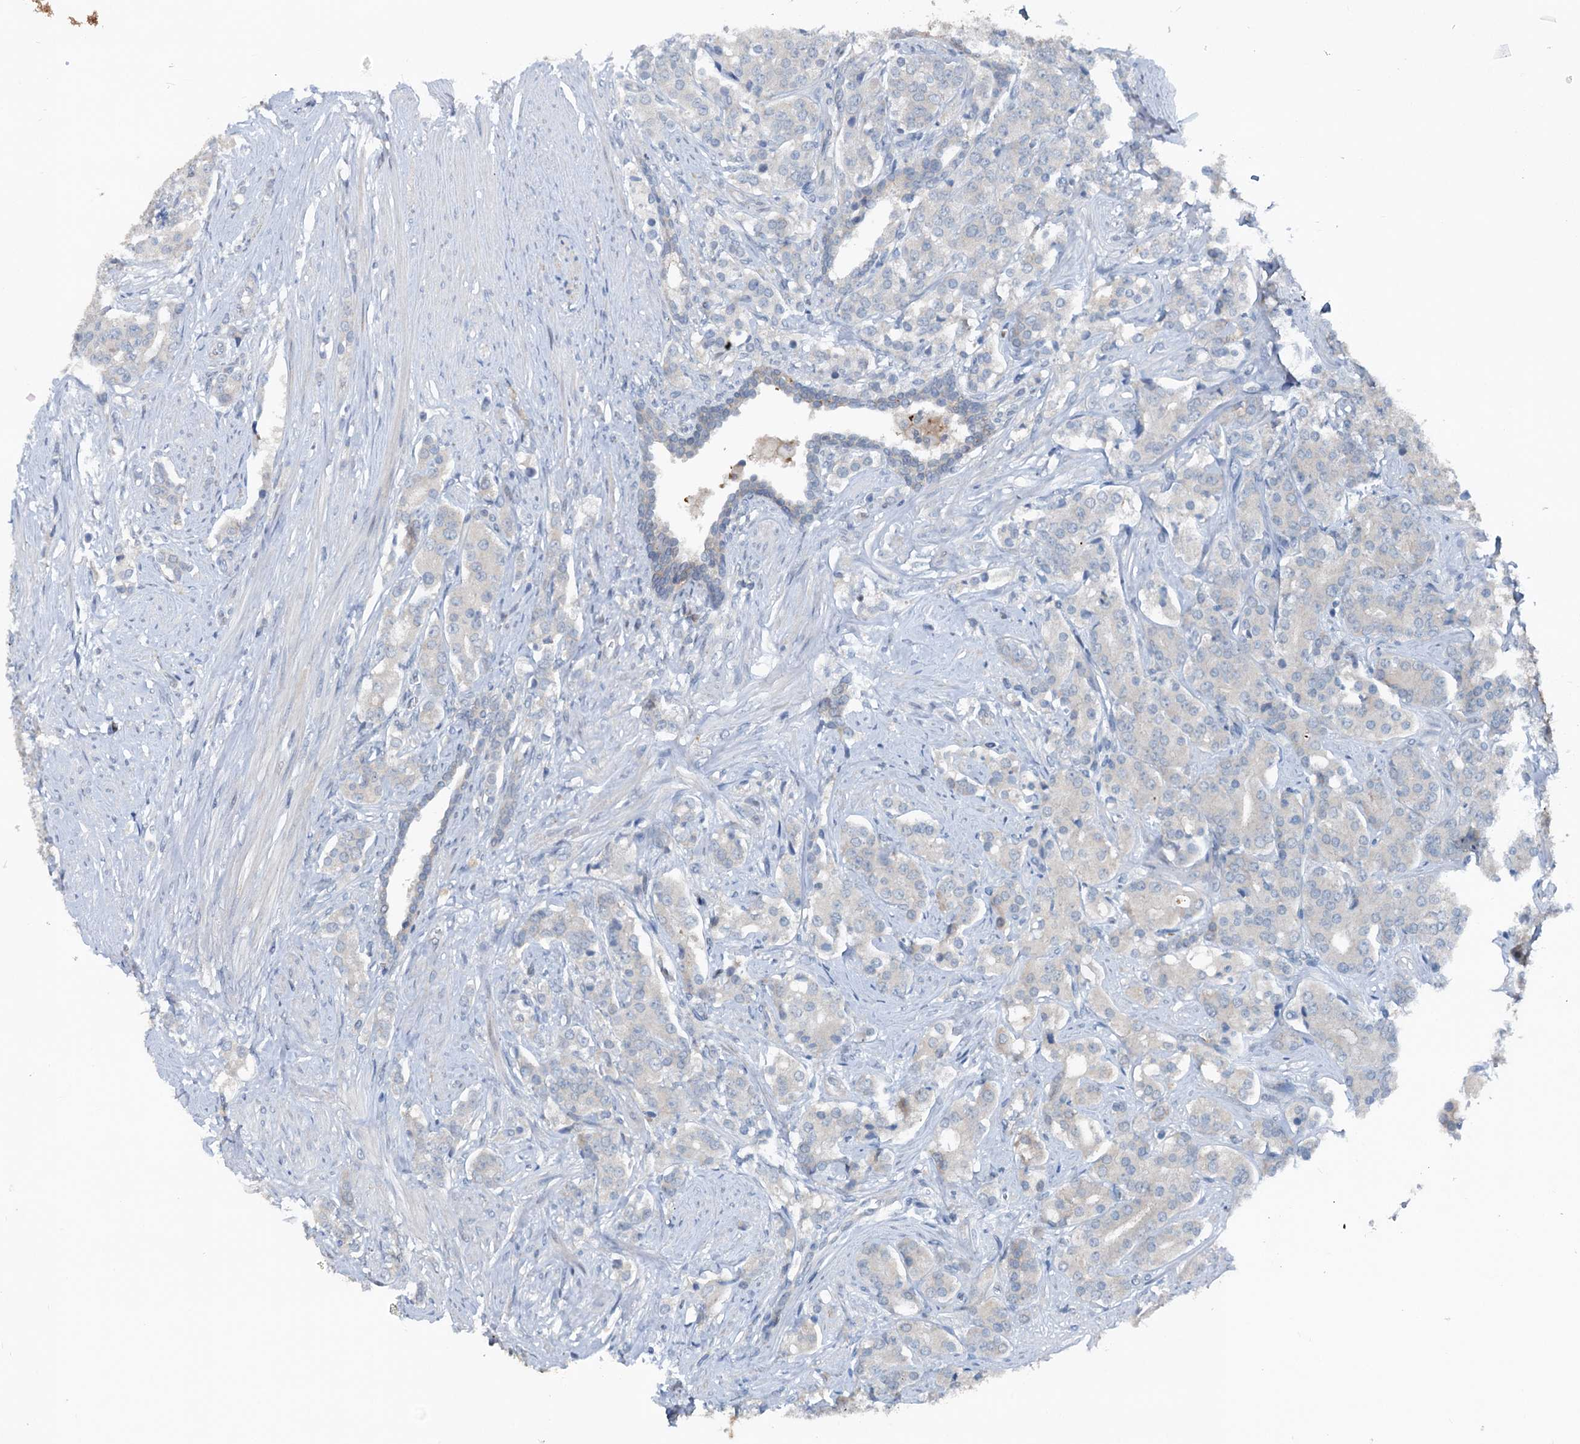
{"staining": {"intensity": "negative", "quantity": "none", "location": "none"}, "tissue": "prostate cancer", "cell_type": "Tumor cells", "image_type": "cancer", "snomed": [{"axis": "morphology", "description": "Adenocarcinoma, High grade"}, {"axis": "topography", "description": "Prostate"}], "caption": "High-grade adenocarcinoma (prostate) stained for a protein using immunohistochemistry (IHC) reveals no staining tumor cells.", "gene": "TEDC1", "patient": {"sex": "male", "age": 62}}